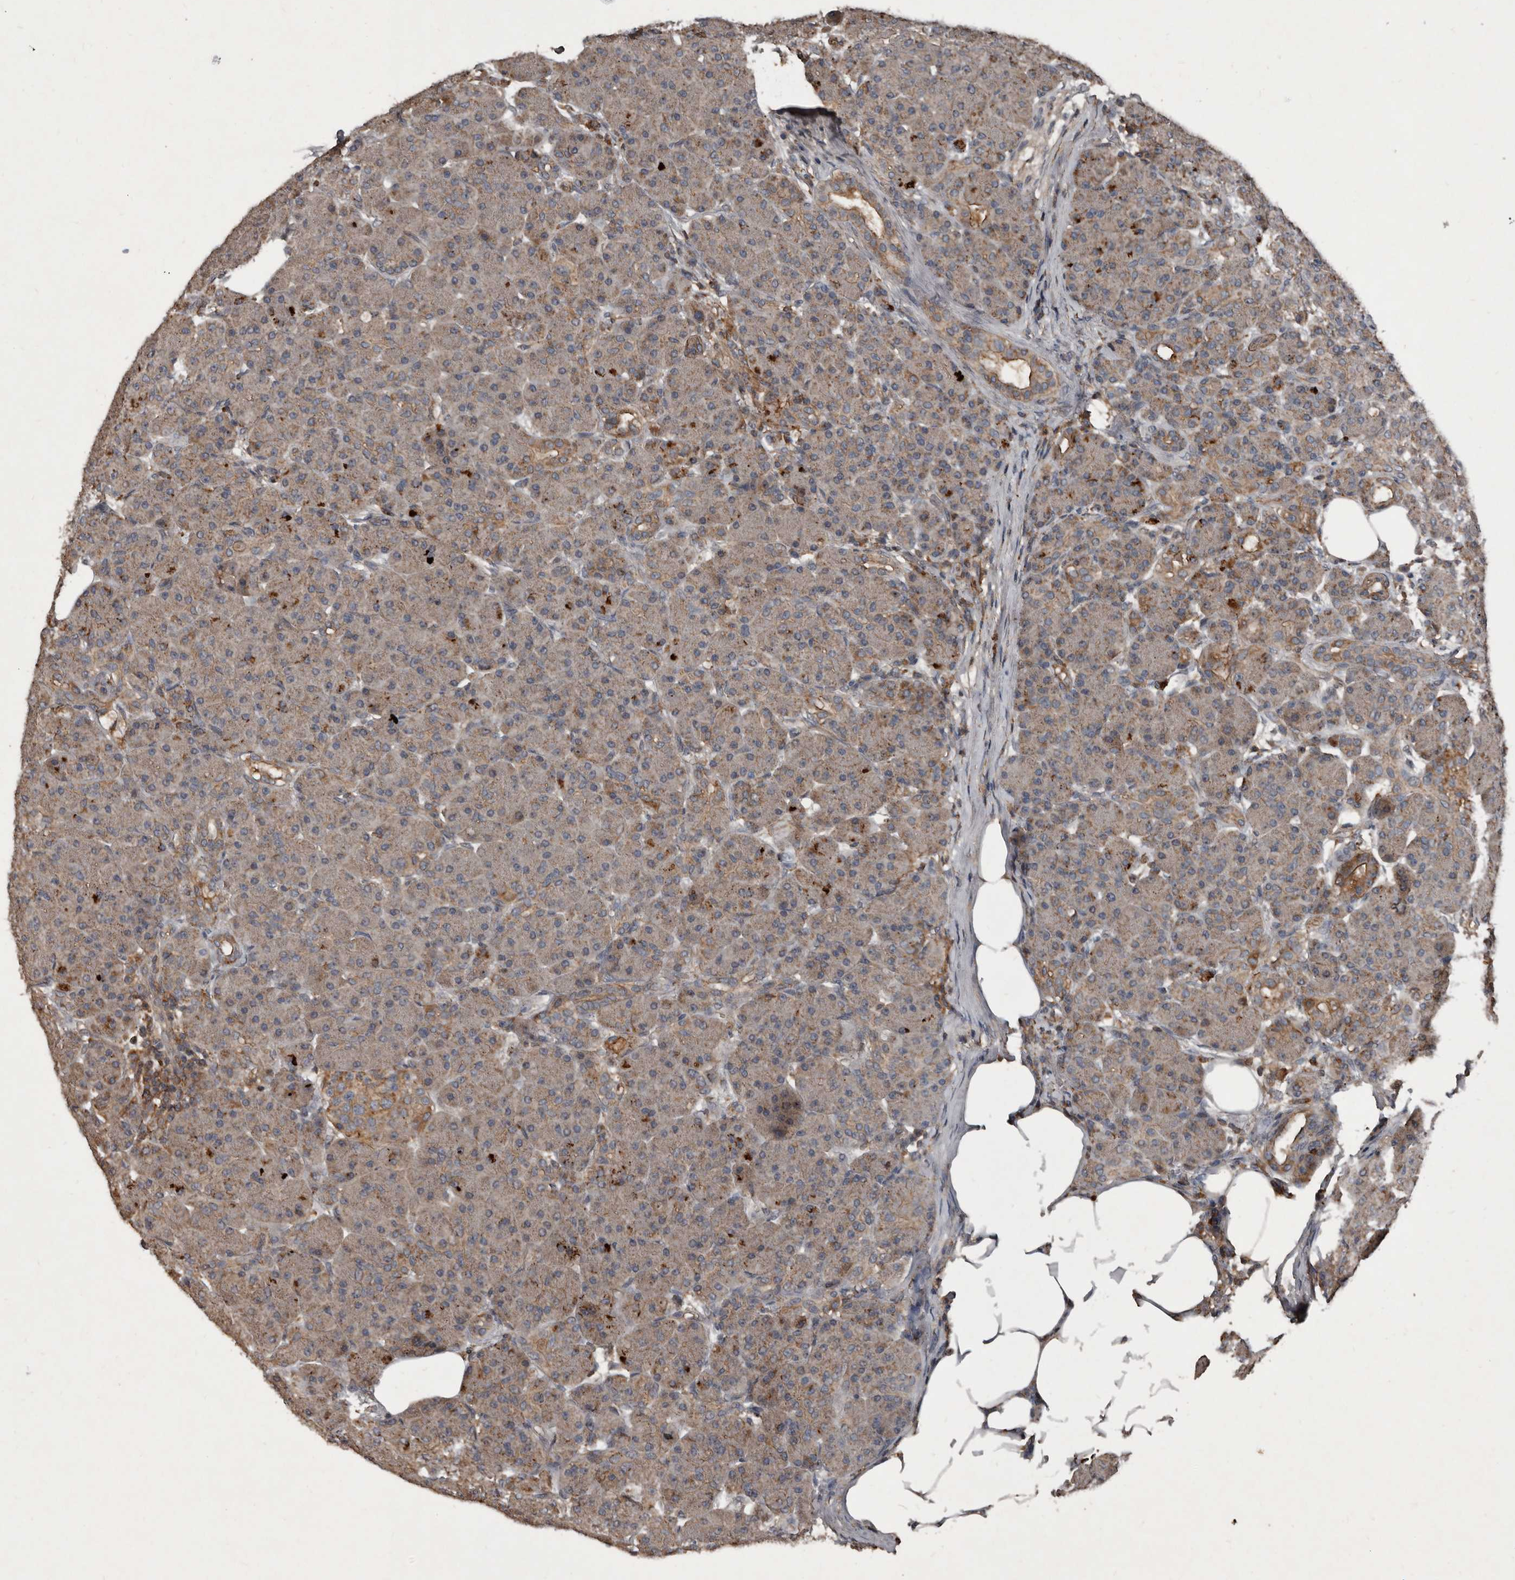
{"staining": {"intensity": "weak", "quantity": "<25%", "location": "cytoplasmic/membranous"}, "tissue": "pancreas", "cell_type": "Exocrine glandular cells", "image_type": "normal", "snomed": [{"axis": "morphology", "description": "Normal tissue, NOS"}, {"axis": "topography", "description": "Pancreas"}], "caption": "High power microscopy image of an immunohistochemistry image of unremarkable pancreas, revealing no significant expression in exocrine glandular cells.", "gene": "GREB1", "patient": {"sex": "male", "age": 63}}